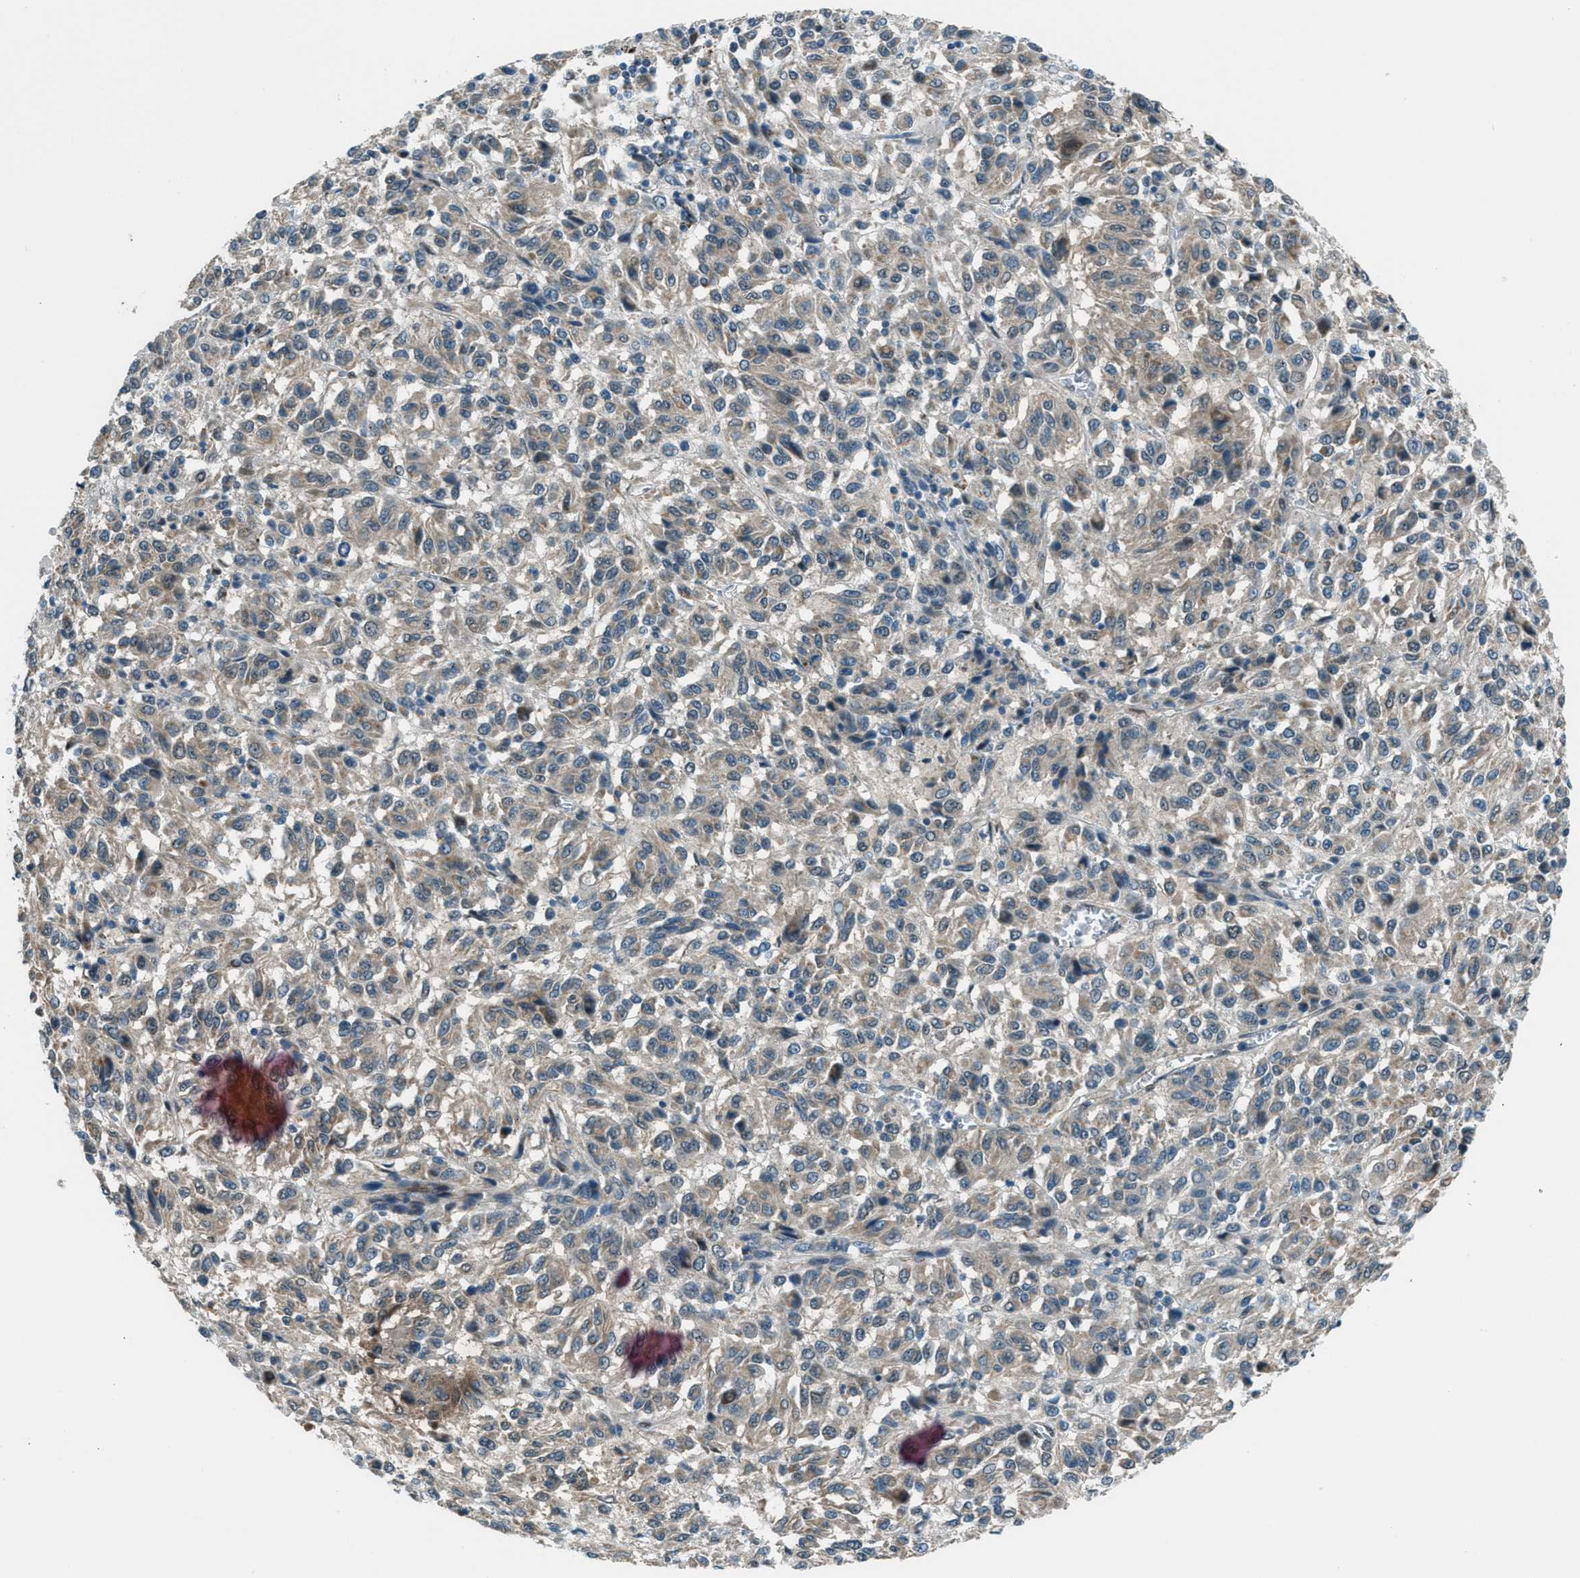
{"staining": {"intensity": "weak", "quantity": ">75%", "location": "cytoplasmic/membranous"}, "tissue": "melanoma", "cell_type": "Tumor cells", "image_type": "cancer", "snomed": [{"axis": "morphology", "description": "Malignant melanoma, Metastatic site"}, {"axis": "topography", "description": "Lung"}], "caption": "Tumor cells demonstrate weak cytoplasmic/membranous expression in approximately >75% of cells in melanoma. Using DAB (brown) and hematoxylin (blue) stains, captured at high magnification using brightfield microscopy.", "gene": "NPEPL1", "patient": {"sex": "male", "age": 64}}